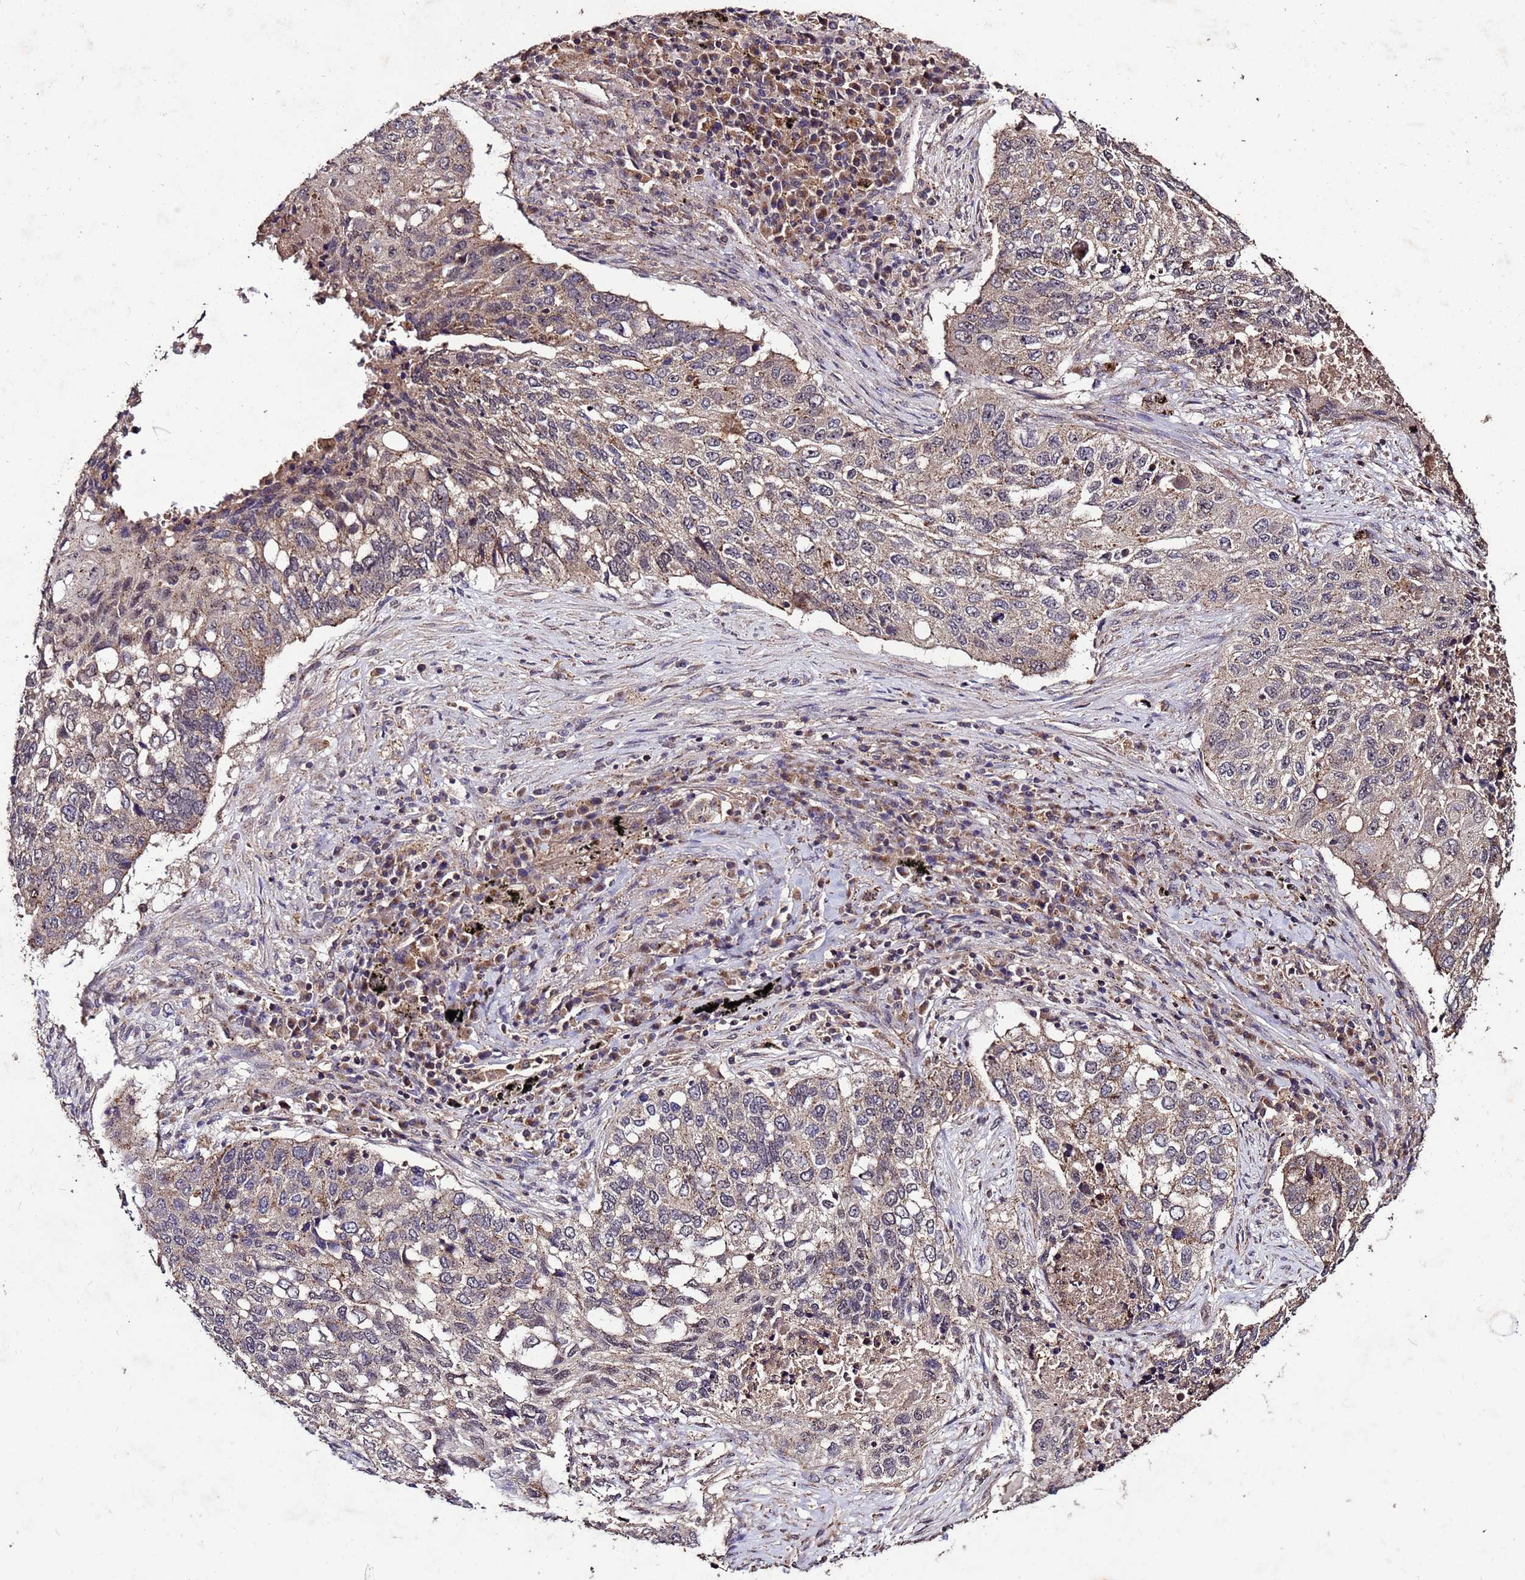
{"staining": {"intensity": "weak", "quantity": "25%-75%", "location": "cytoplasmic/membranous"}, "tissue": "lung cancer", "cell_type": "Tumor cells", "image_type": "cancer", "snomed": [{"axis": "morphology", "description": "Squamous cell carcinoma, NOS"}, {"axis": "topography", "description": "Lung"}], "caption": "Human lung squamous cell carcinoma stained with a protein marker exhibits weak staining in tumor cells.", "gene": "TOR4A", "patient": {"sex": "female", "age": 63}}